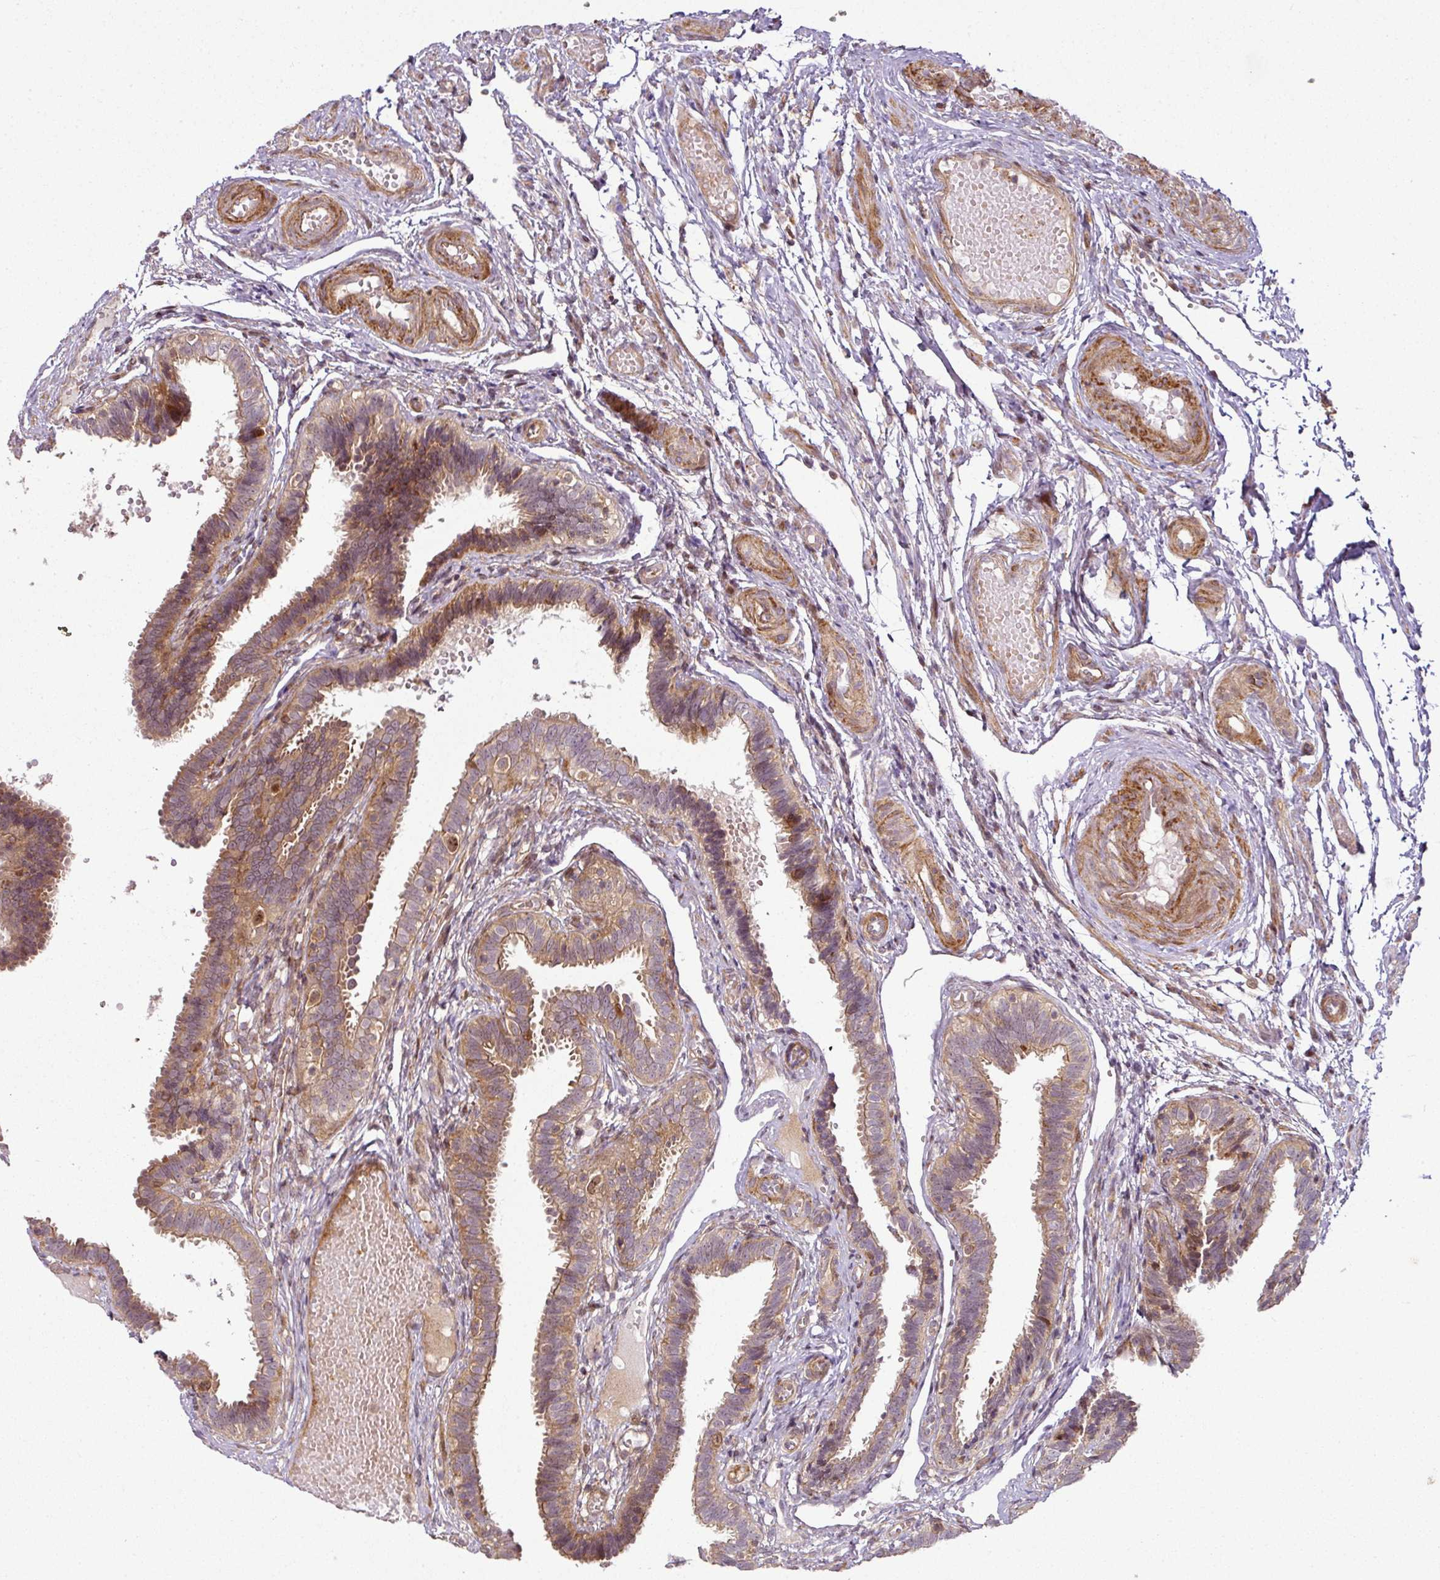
{"staining": {"intensity": "moderate", "quantity": ">75%", "location": "cytoplasmic/membranous"}, "tissue": "fallopian tube", "cell_type": "Glandular cells", "image_type": "normal", "snomed": [{"axis": "morphology", "description": "Normal tissue, NOS"}, {"axis": "topography", "description": "Fallopian tube"}], "caption": "Protein staining reveals moderate cytoplasmic/membranous positivity in approximately >75% of glandular cells in normal fallopian tube. (brown staining indicates protein expression, while blue staining denotes nuclei).", "gene": "ATAT1", "patient": {"sex": "female", "age": 37}}